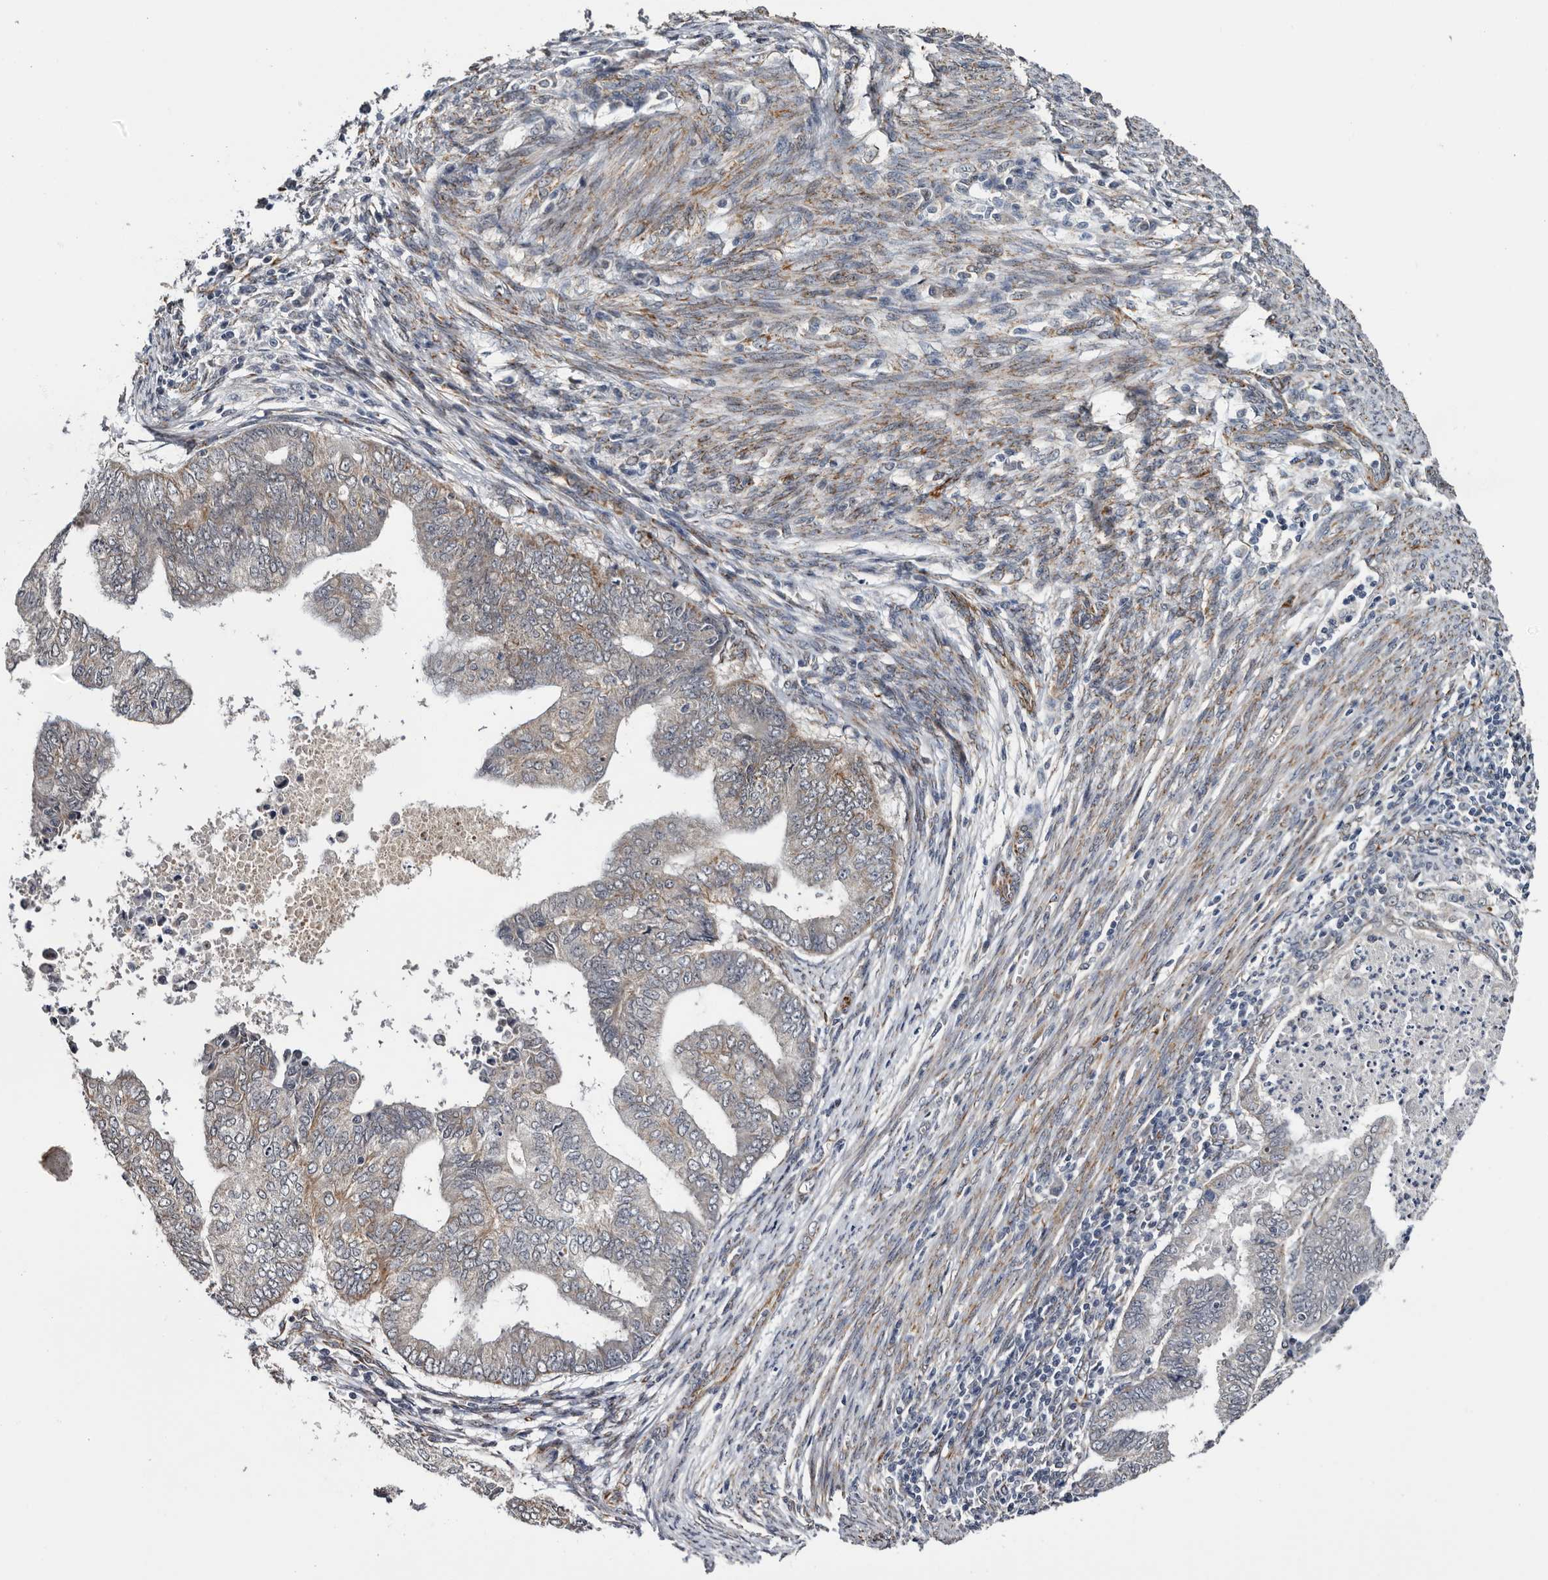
{"staining": {"intensity": "weak", "quantity": "<25%", "location": "cytoplasmic/membranous"}, "tissue": "endometrial cancer", "cell_type": "Tumor cells", "image_type": "cancer", "snomed": [{"axis": "morphology", "description": "Polyp, NOS"}, {"axis": "morphology", "description": "Adenocarcinoma, NOS"}, {"axis": "morphology", "description": "Adenoma, NOS"}, {"axis": "topography", "description": "Endometrium"}], "caption": "High magnification brightfield microscopy of adenoma (endometrial) stained with DAB (3,3'-diaminobenzidine) (brown) and counterstained with hematoxylin (blue): tumor cells show no significant positivity.", "gene": "ARMCX2", "patient": {"sex": "female", "age": 79}}